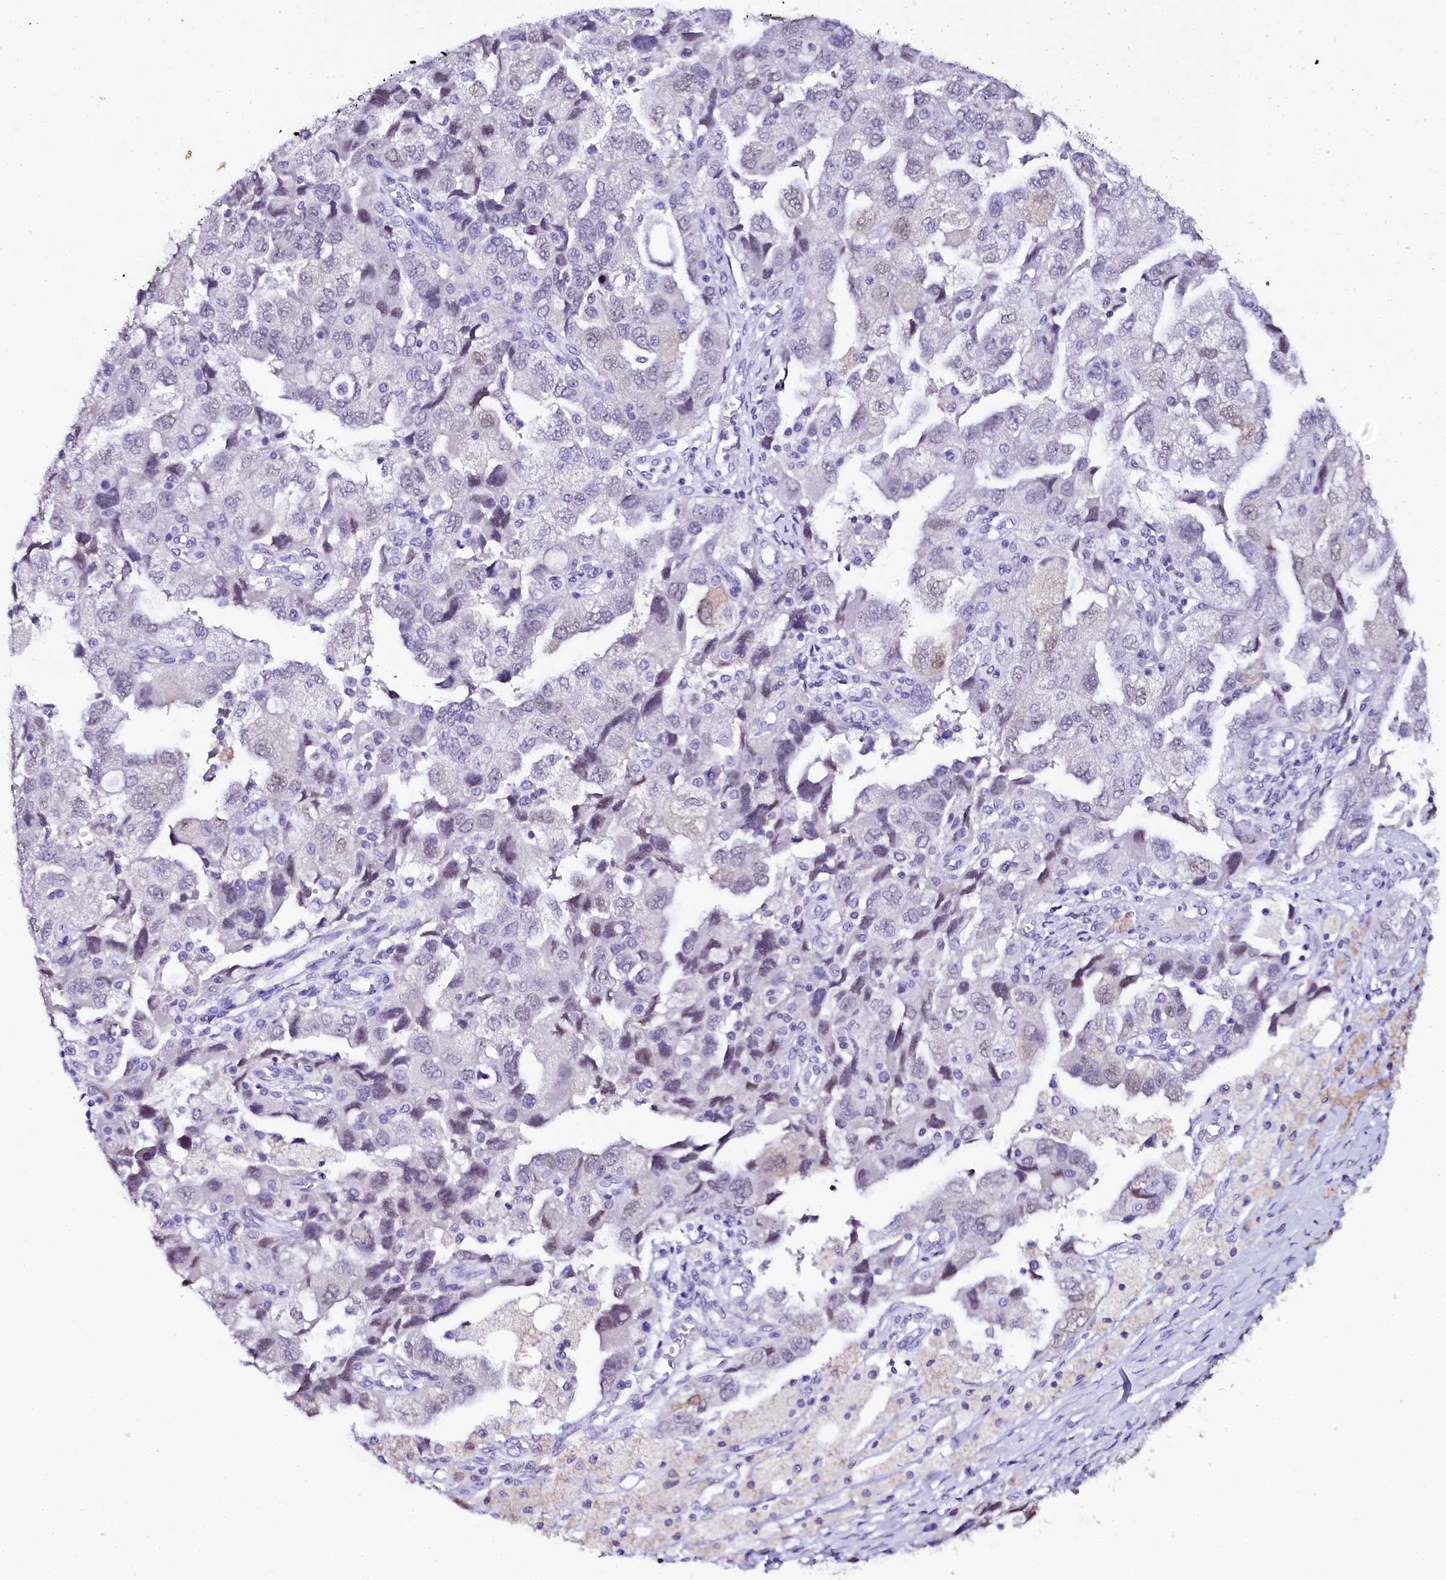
{"staining": {"intensity": "negative", "quantity": "none", "location": "none"}, "tissue": "ovarian cancer", "cell_type": "Tumor cells", "image_type": "cancer", "snomed": [{"axis": "morphology", "description": "Carcinoma, NOS"}, {"axis": "morphology", "description": "Cystadenocarcinoma, serous, NOS"}, {"axis": "topography", "description": "Ovary"}], "caption": "Immunohistochemistry (IHC) image of neoplastic tissue: human ovarian cancer stained with DAB (3,3'-diaminobenzidine) exhibits no significant protein expression in tumor cells. (Brightfield microscopy of DAB immunohistochemistry (IHC) at high magnification).", "gene": "SORD", "patient": {"sex": "female", "age": 69}}